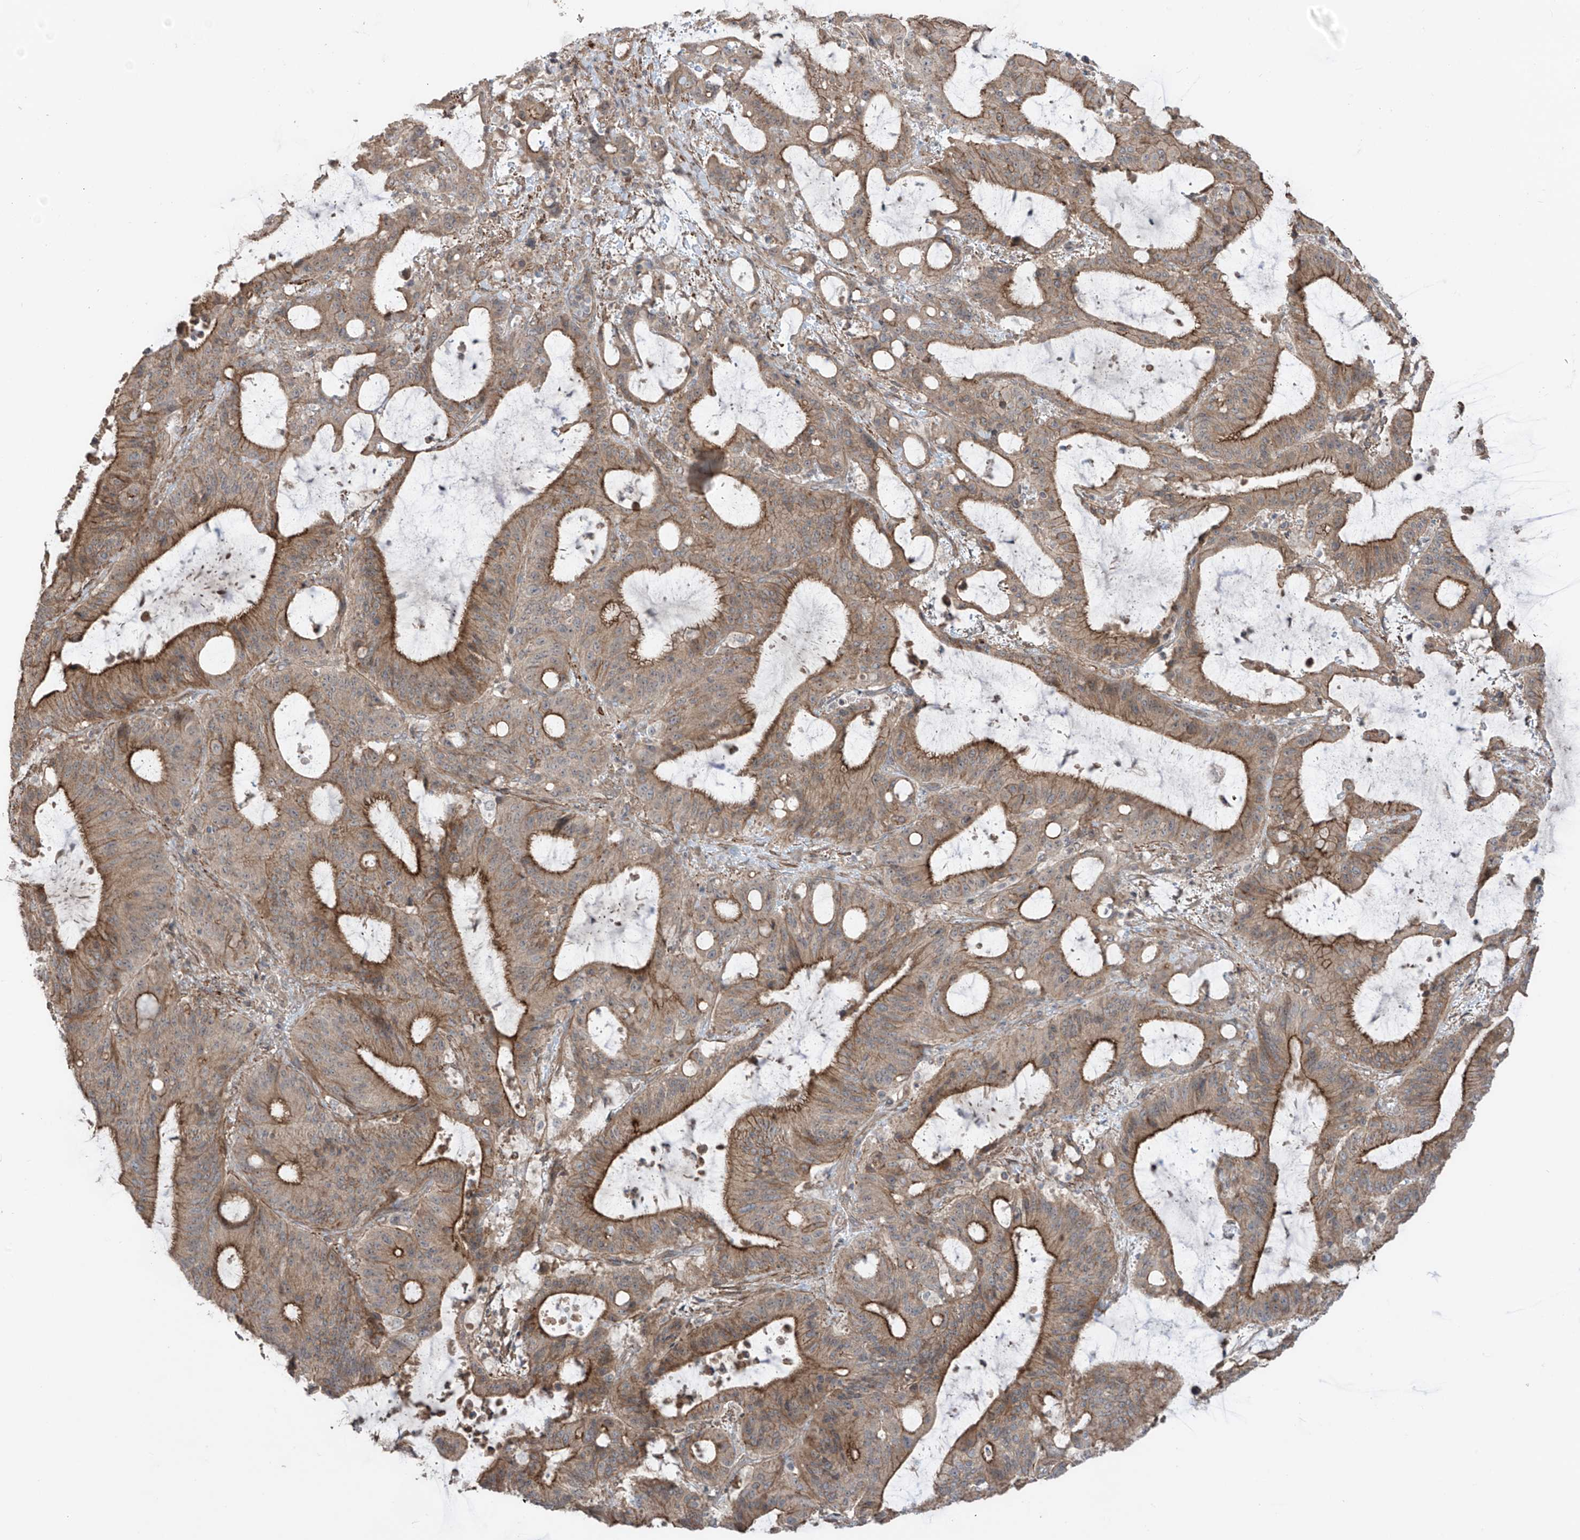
{"staining": {"intensity": "moderate", "quantity": ">75%", "location": "cytoplasmic/membranous"}, "tissue": "liver cancer", "cell_type": "Tumor cells", "image_type": "cancer", "snomed": [{"axis": "morphology", "description": "Normal tissue, NOS"}, {"axis": "morphology", "description": "Cholangiocarcinoma"}, {"axis": "topography", "description": "Liver"}, {"axis": "topography", "description": "Peripheral nerve tissue"}], "caption": "The image reveals immunohistochemical staining of liver cancer (cholangiocarcinoma). There is moderate cytoplasmic/membranous positivity is seen in approximately >75% of tumor cells.", "gene": "LRRC74A", "patient": {"sex": "female", "age": 73}}